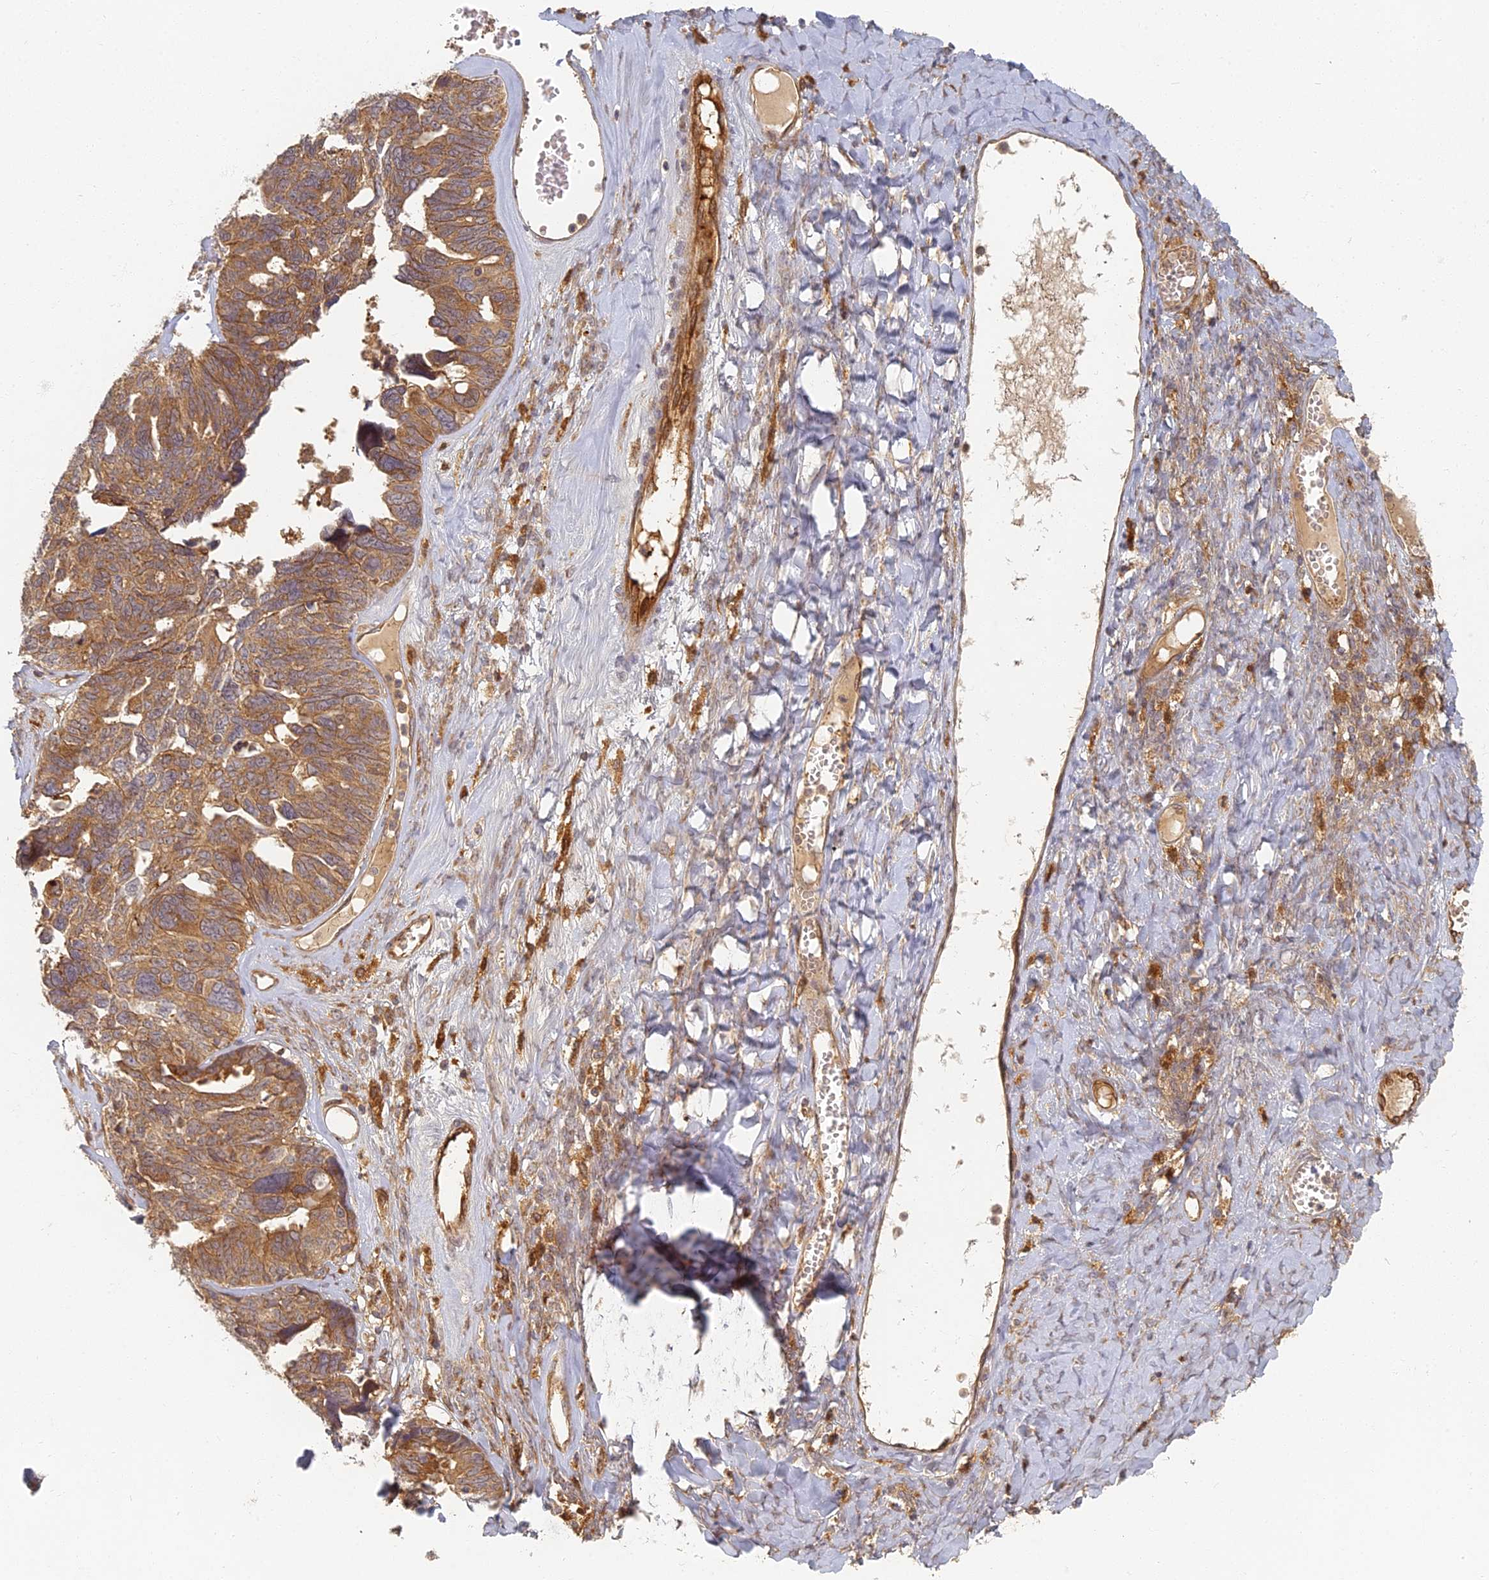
{"staining": {"intensity": "moderate", "quantity": ">75%", "location": "cytoplasmic/membranous"}, "tissue": "ovarian cancer", "cell_type": "Tumor cells", "image_type": "cancer", "snomed": [{"axis": "morphology", "description": "Cystadenocarcinoma, serous, NOS"}, {"axis": "topography", "description": "Ovary"}], "caption": "There is medium levels of moderate cytoplasmic/membranous staining in tumor cells of ovarian cancer (serous cystadenocarcinoma), as demonstrated by immunohistochemical staining (brown color).", "gene": "INO80D", "patient": {"sex": "female", "age": 79}}